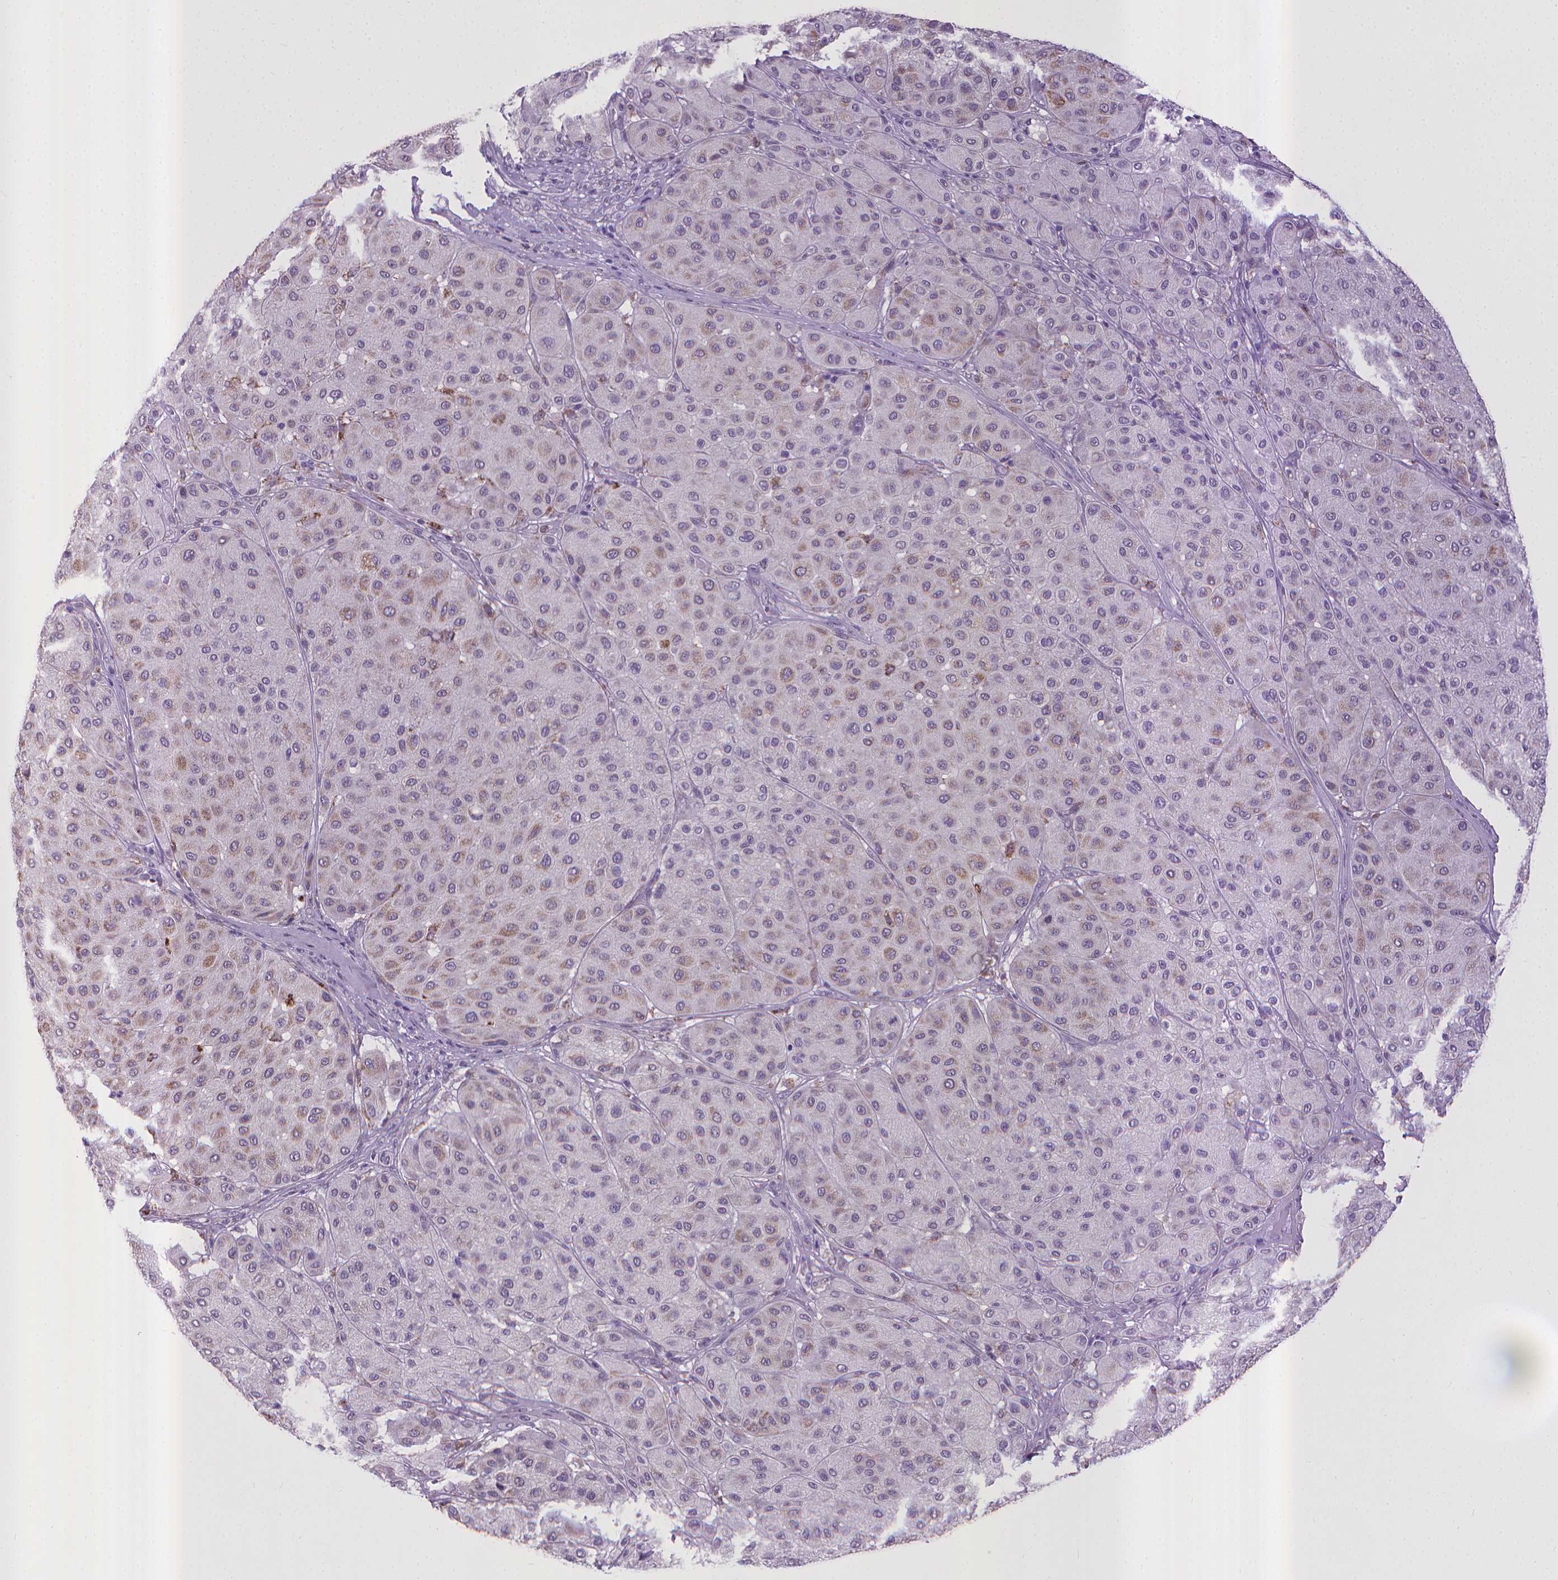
{"staining": {"intensity": "weak", "quantity": "25%-75%", "location": "cytoplasmic/membranous"}, "tissue": "melanoma", "cell_type": "Tumor cells", "image_type": "cancer", "snomed": [{"axis": "morphology", "description": "Malignant melanoma, Metastatic site"}, {"axis": "topography", "description": "Smooth muscle"}], "caption": "Protein analysis of malignant melanoma (metastatic site) tissue displays weak cytoplasmic/membranous positivity in approximately 25%-75% of tumor cells.", "gene": "KMO", "patient": {"sex": "male", "age": 41}}